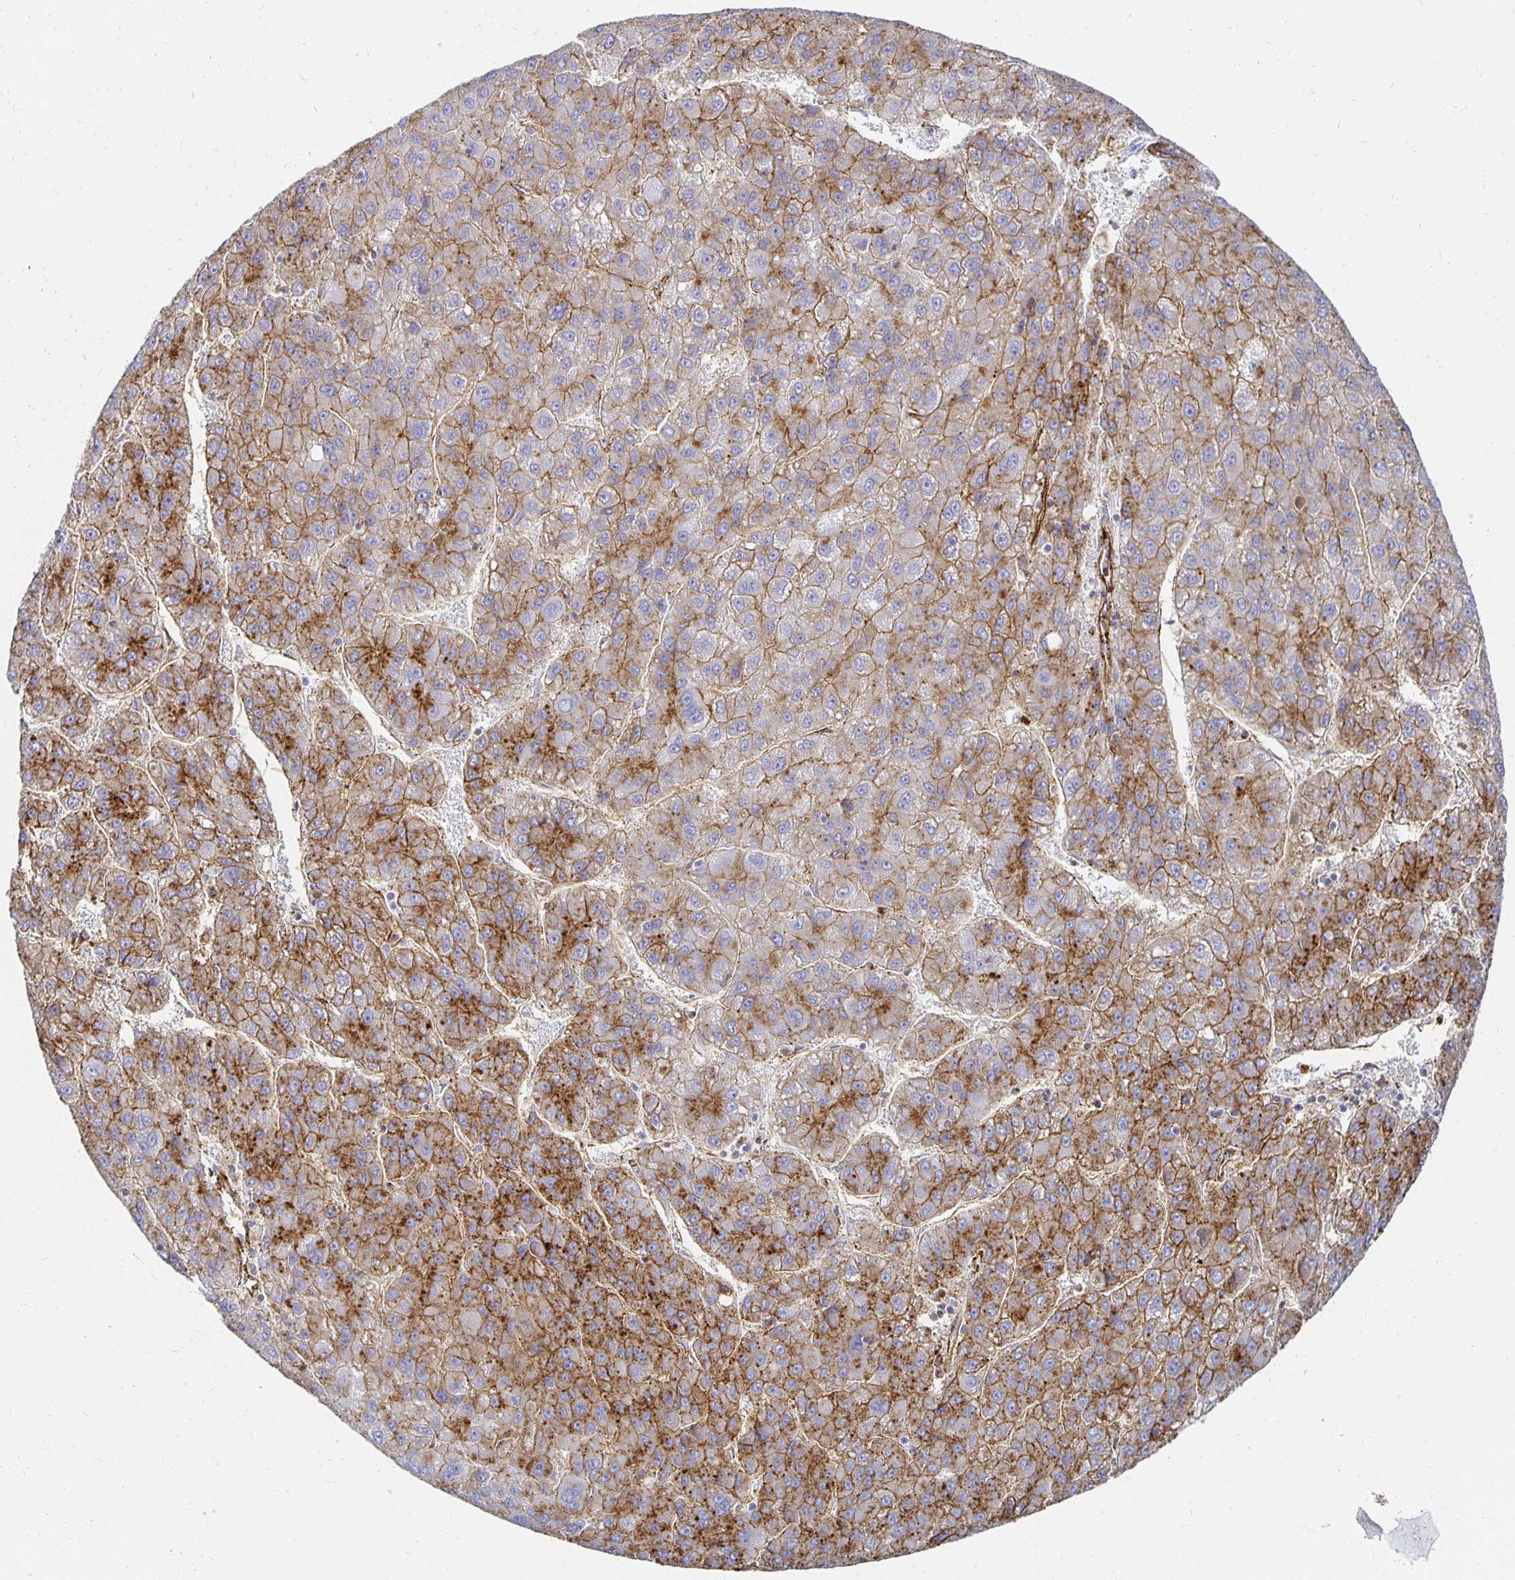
{"staining": {"intensity": "strong", "quantity": ">75%", "location": "cytoplasmic/membranous"}, "tissue": "liver cancer", "cell_type": "Tumor cells", "image_type": "cancer", "snomed": [{"axis": "morphology", "description": "Carcinoma, Hepatocellular, NOS"}, {"axis": "topography", "description": "Liver"}], "caption": "Hepatocellular carcinoma (liver) stained with a brown dye displays strong cytoplasmic/membranous positive positivity in approximately >75% of tumor cells.", "gene": "TAAR1", "patient": {"sex": "female", "age": 82}}